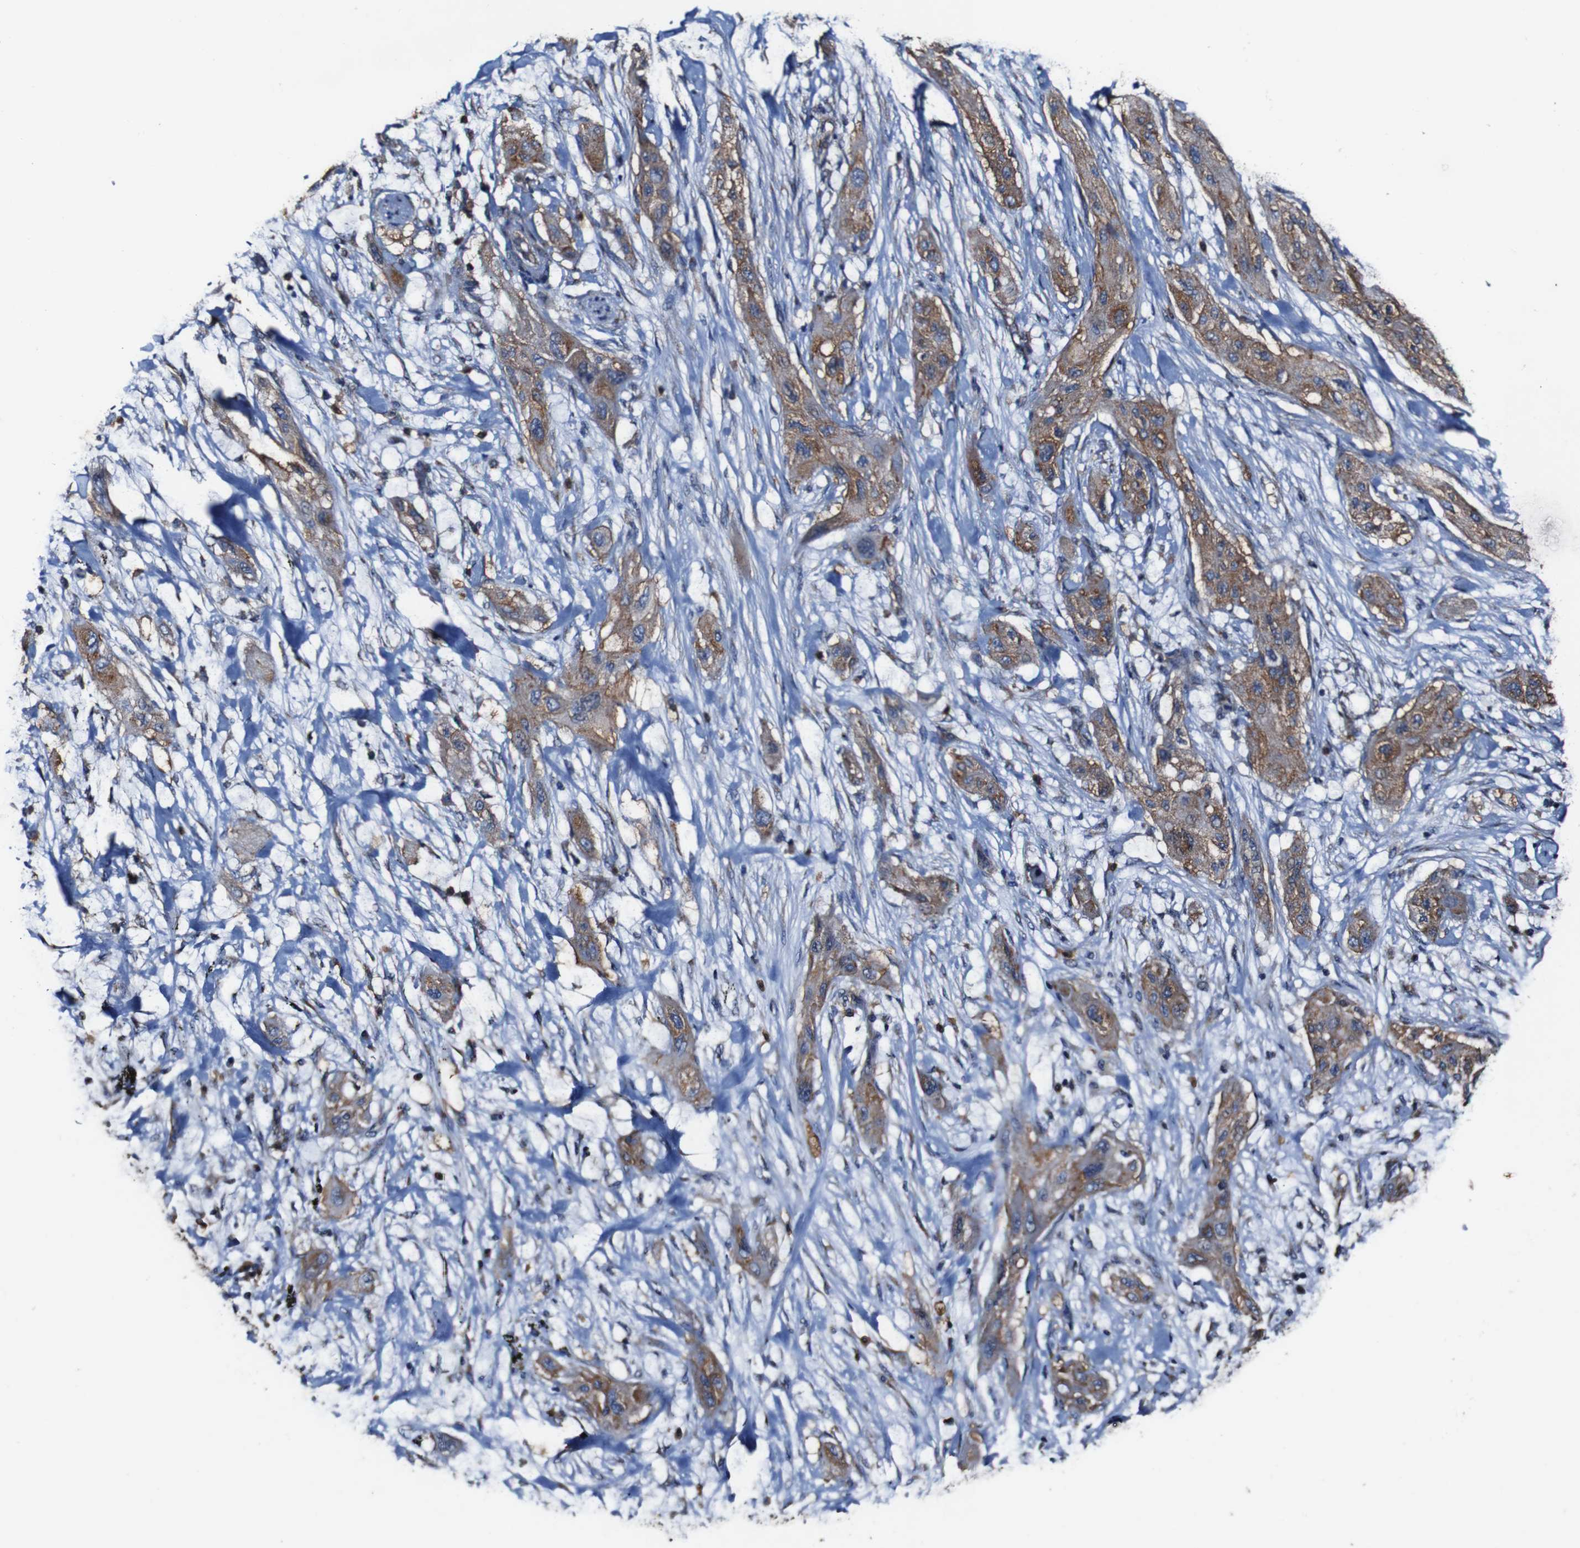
{"staining": {"intensity": "moderate", "quantity": "25%-75%", "location": "cytoplasmic/membranous"}, "tissue": "lung cancer", "cell_type": "Tumor cells", "image_type": "cancer", "snomed": [{"axis": "morphology", "description": "Squamous cell carcinoma, NOS"}, {"axis": "topography", "description": "Lung"}], "caption": "The micrograph reveals a brown stain indicating the presence of a protein in the cytoplasmic/membranous of tumor cells in lung squamous cell carcinoma. The staining was performed using DAB, with brown indicating positive protein expression. Nuclei are stained blue with hematoxylin.", "gene": "CSF1R", "patient": {"sex": "female", "age": 47}}